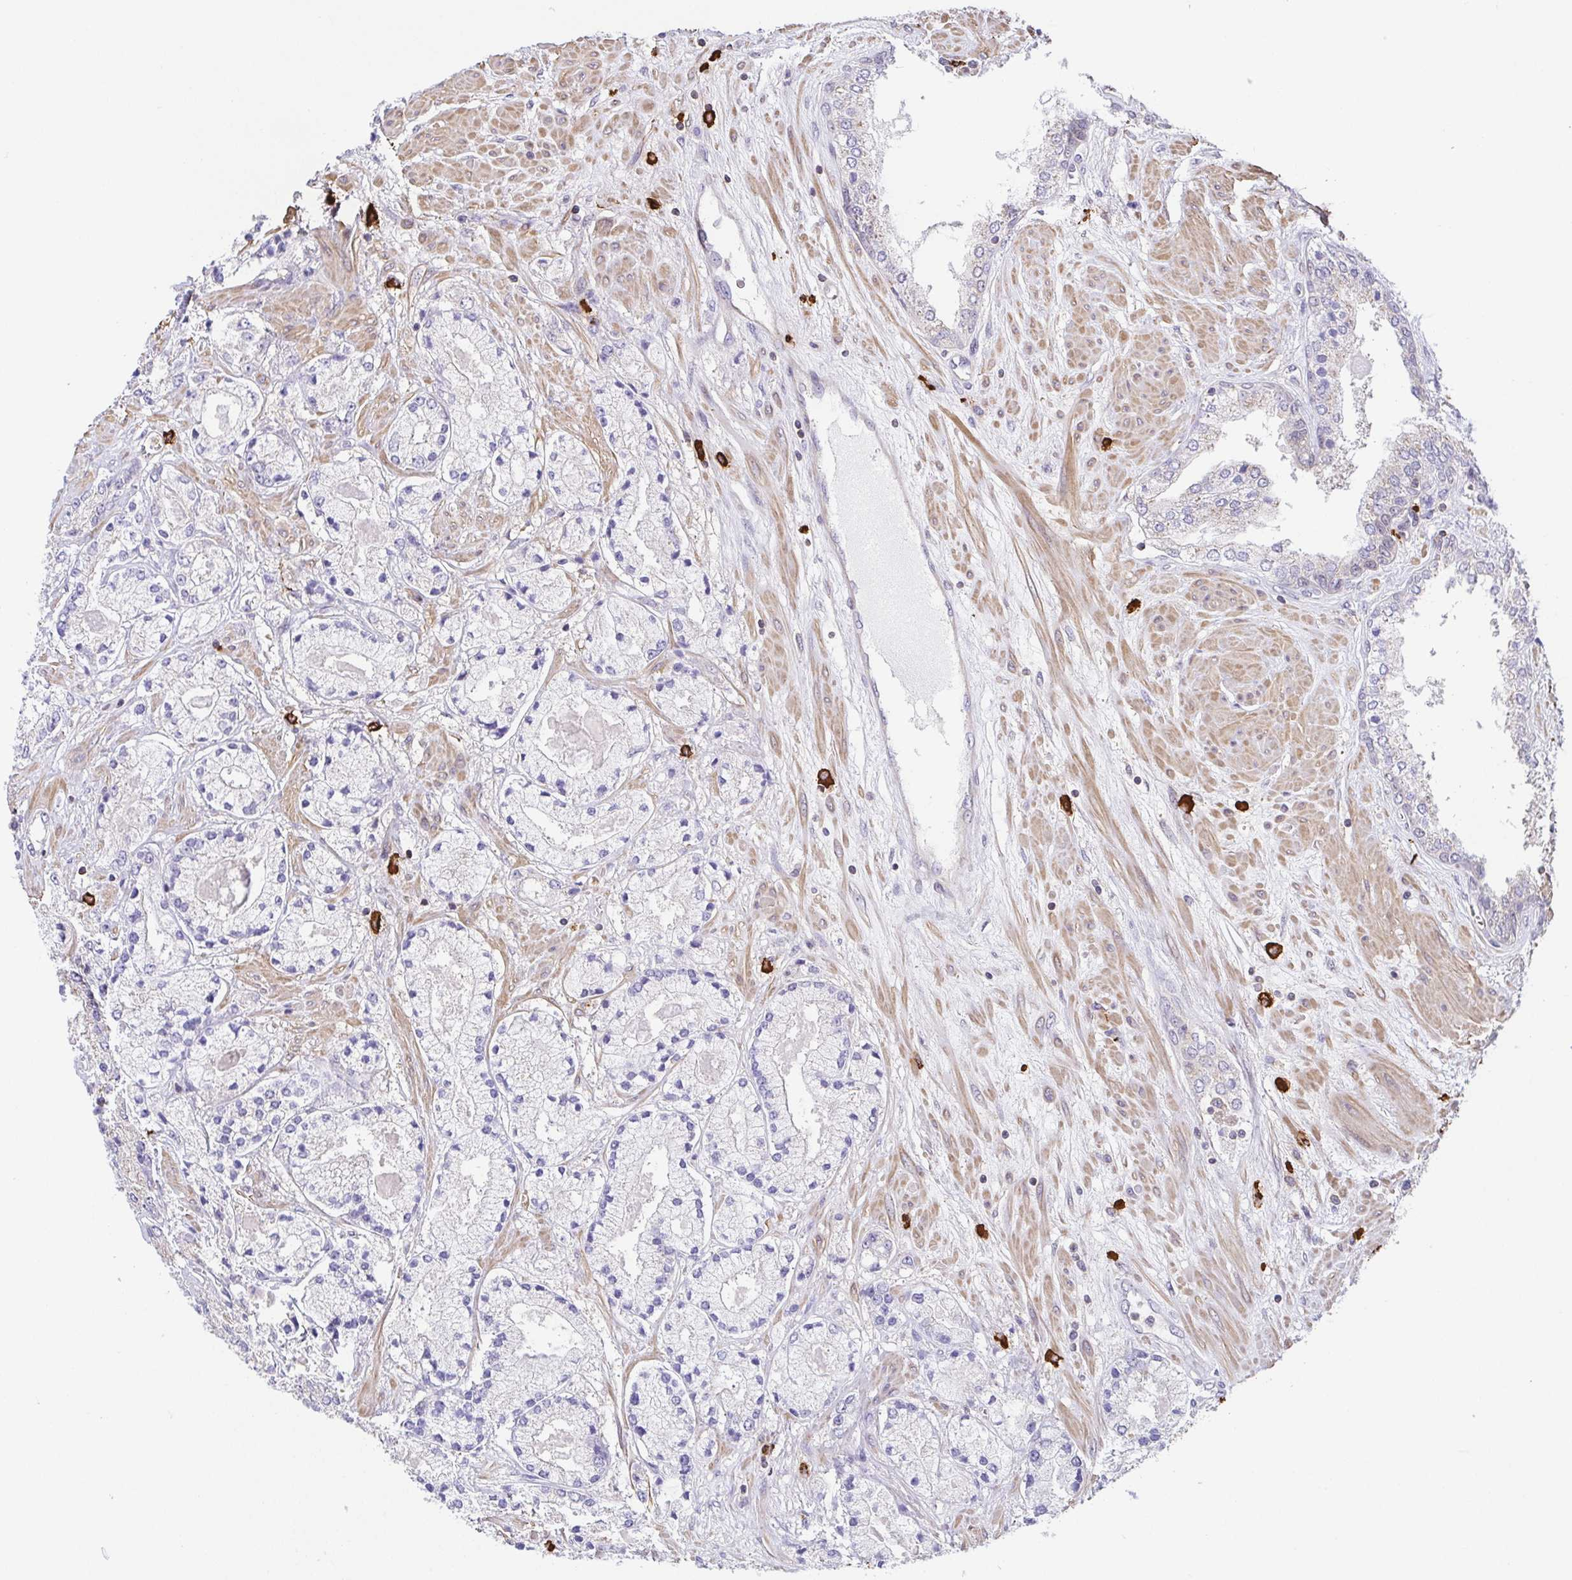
{"staining": {"intensity": "negative", "quantity": "none", "location": "none"}, "tissue": "prostate cancer", "cell_type": "Tumor cells", "image_type": "cancer", "snomed": [{"axis": "morphology", "description": "Adenocarcinoma, High grade"}, {"axis": "topography", "description": "Prostate"}], "caption": "There is no significant positivity in tumor cells of prostate cancer (adenocarcinoma (high-grade)). (Immunohistochemistry (ihc), brightfield microscopy, high magnification).", "gene": "PREPL", "patient": {"sex": "male", "age": 67}}